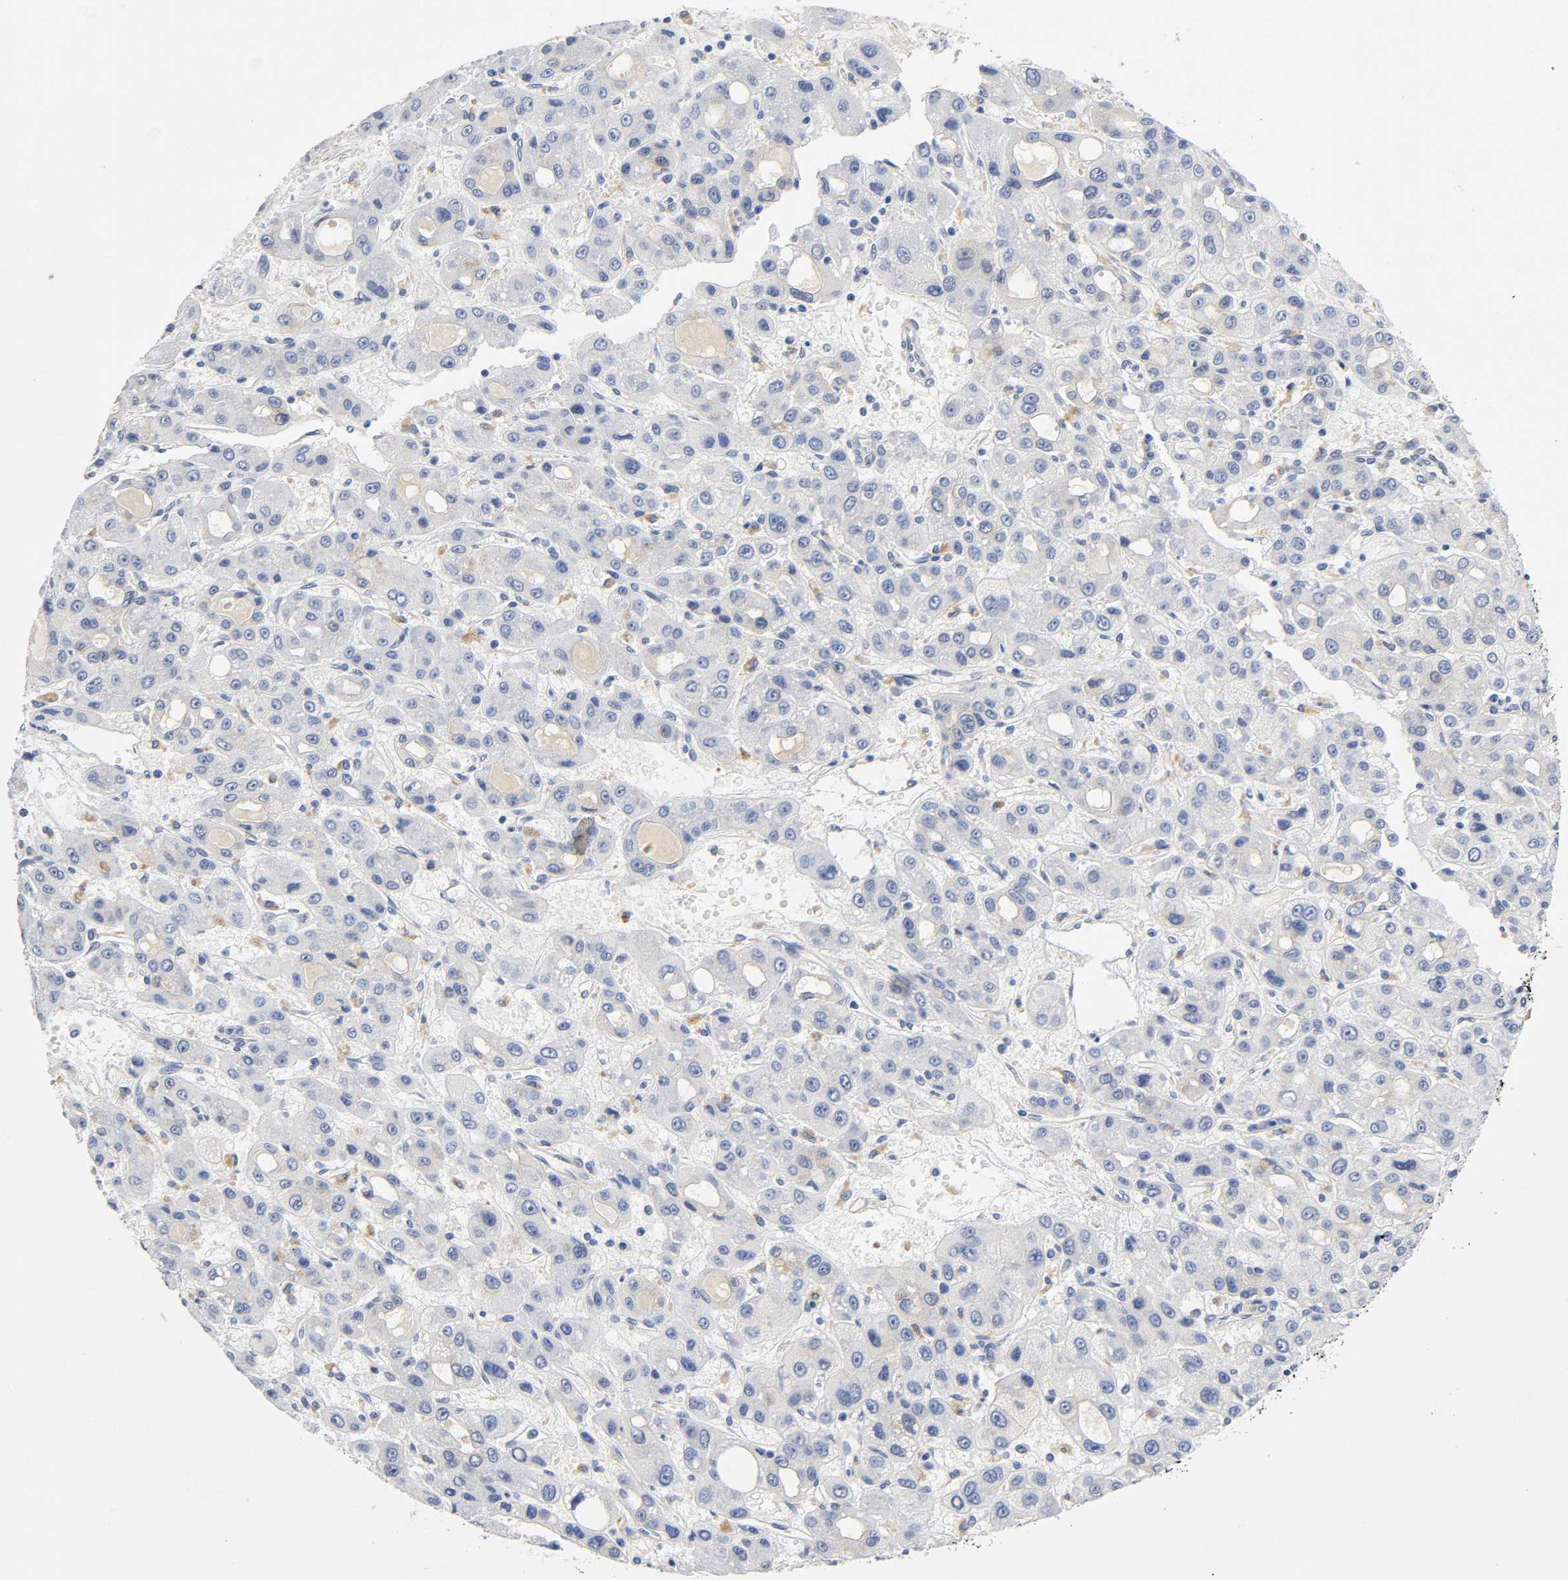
{"staining": {"intensity": "weak", "quantity": "<25%", "location": "cytoplasmic/membranous"}, "tissue": "liver cancer", "cell_type": "Tumor cells", "image_type": "cancer", "snomed": [{"axis": "morphology", "description": "Carcinoma, Hepatocellular, NOS"}, {"axis": "topography", "description": "Liver"}], "caption": "Immunohistochemical staining of liver cancer (hepatocellular carcinoma) displays no significant expression in tumor cells. (Brightfield microscopy of DAB (3,3'-diaminobenzidine) IHC at high magnification).", "gene": "TNC", "patient": {"sex": "male", "age": 55}}